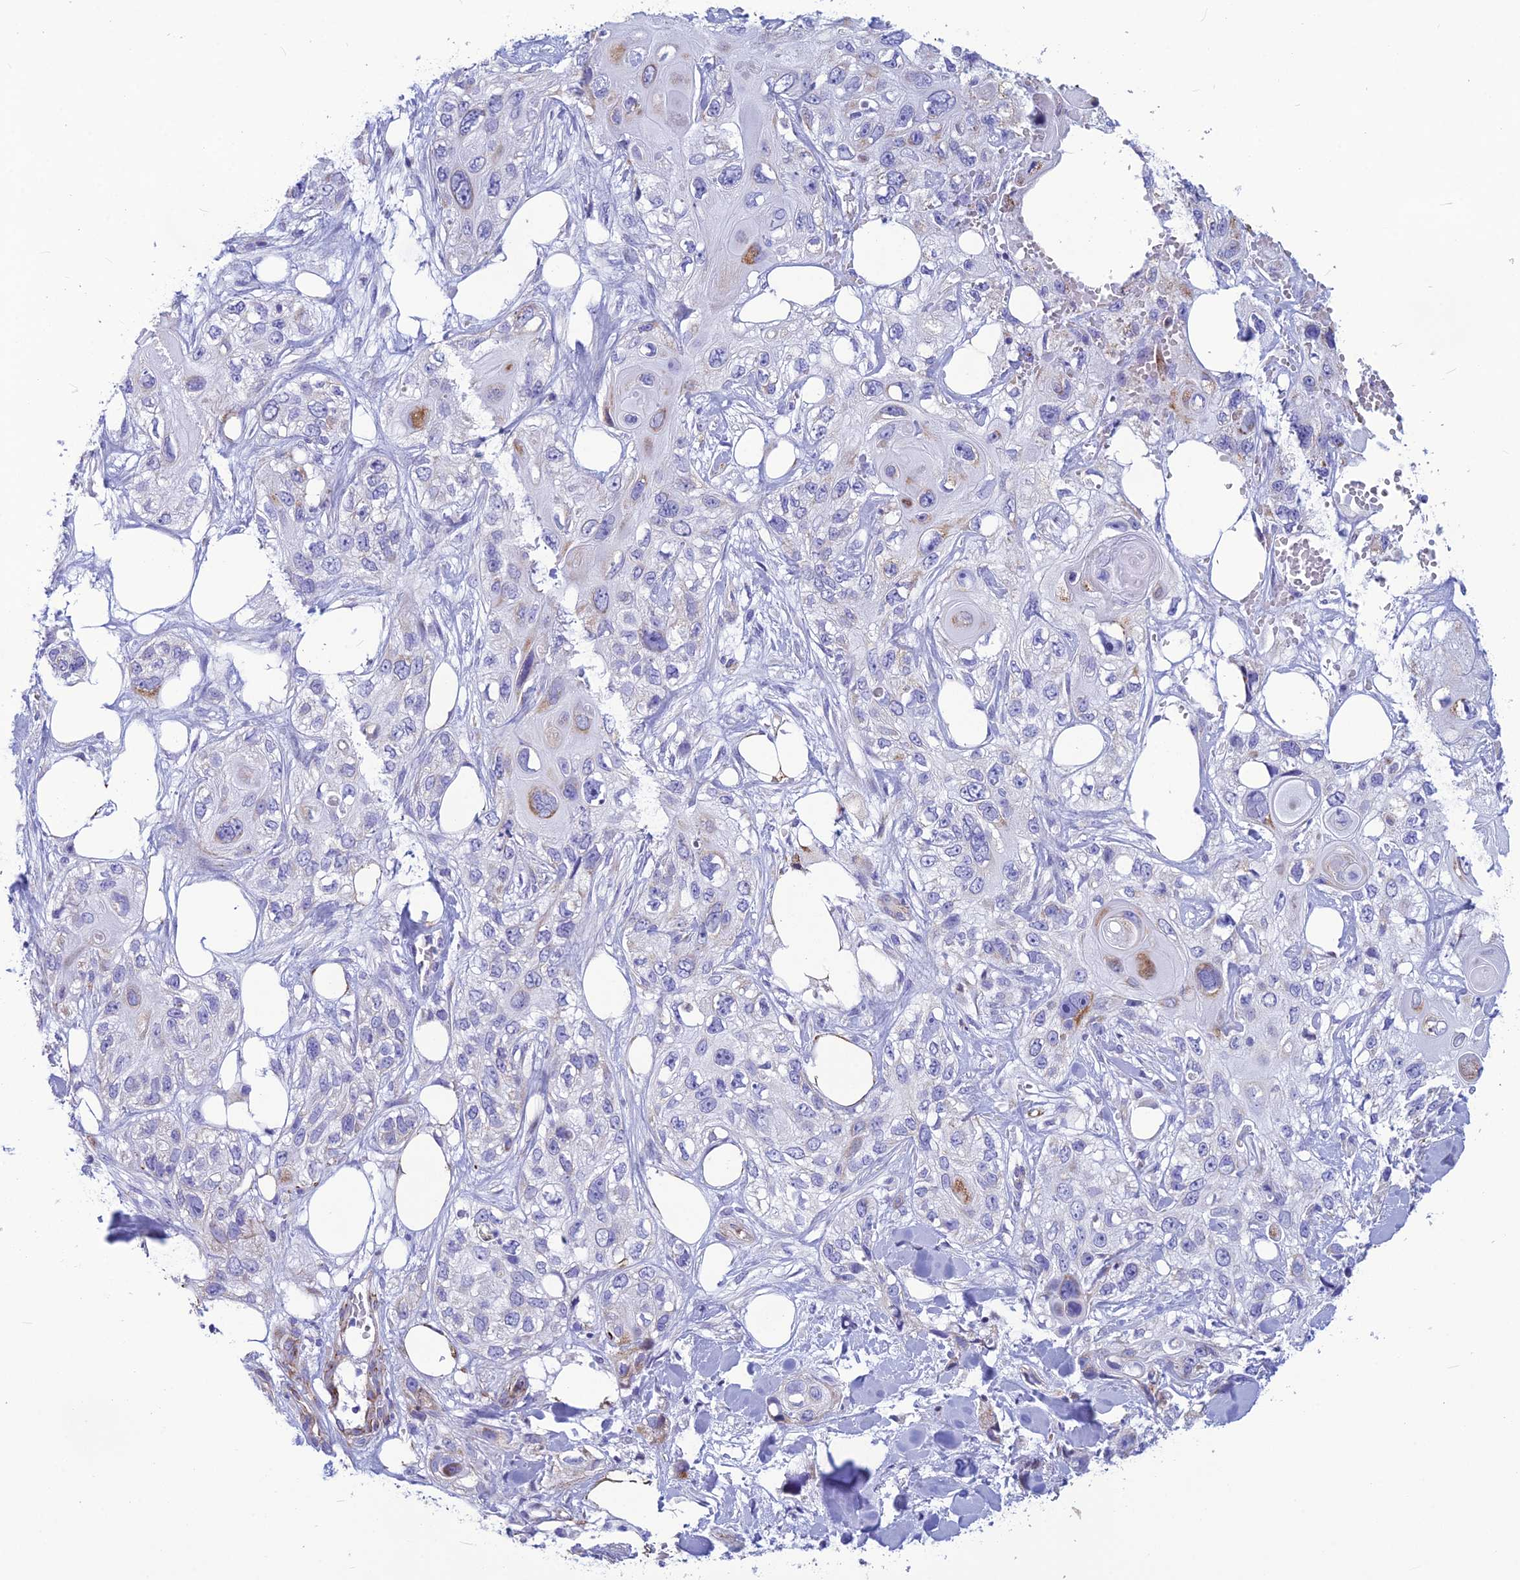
{"staining": {"intensity": "weak", "quantity": "<25%", "location": "cytoplasmic/membranous"}, "tissue": "skin cancer", "cell_type": "Tumor cells", "image_type": "cancer", "snomed": [{"axis": "morphology", "description": "Normal tissue, NOS"}, {"axis": "morphology", "description": "Squamous cell carcinoma, NOS"}, {"axis": "topography", "description": "Skin"}], "caption": "DAB (3,3'-diaminobenzidine) immunohistochemical staining of human skin squamous cell carcinoma exhibits no significant positivity in tumor cells.", "gene": "POMGNT1", "patient": {"sex": "male", "age": 72}}